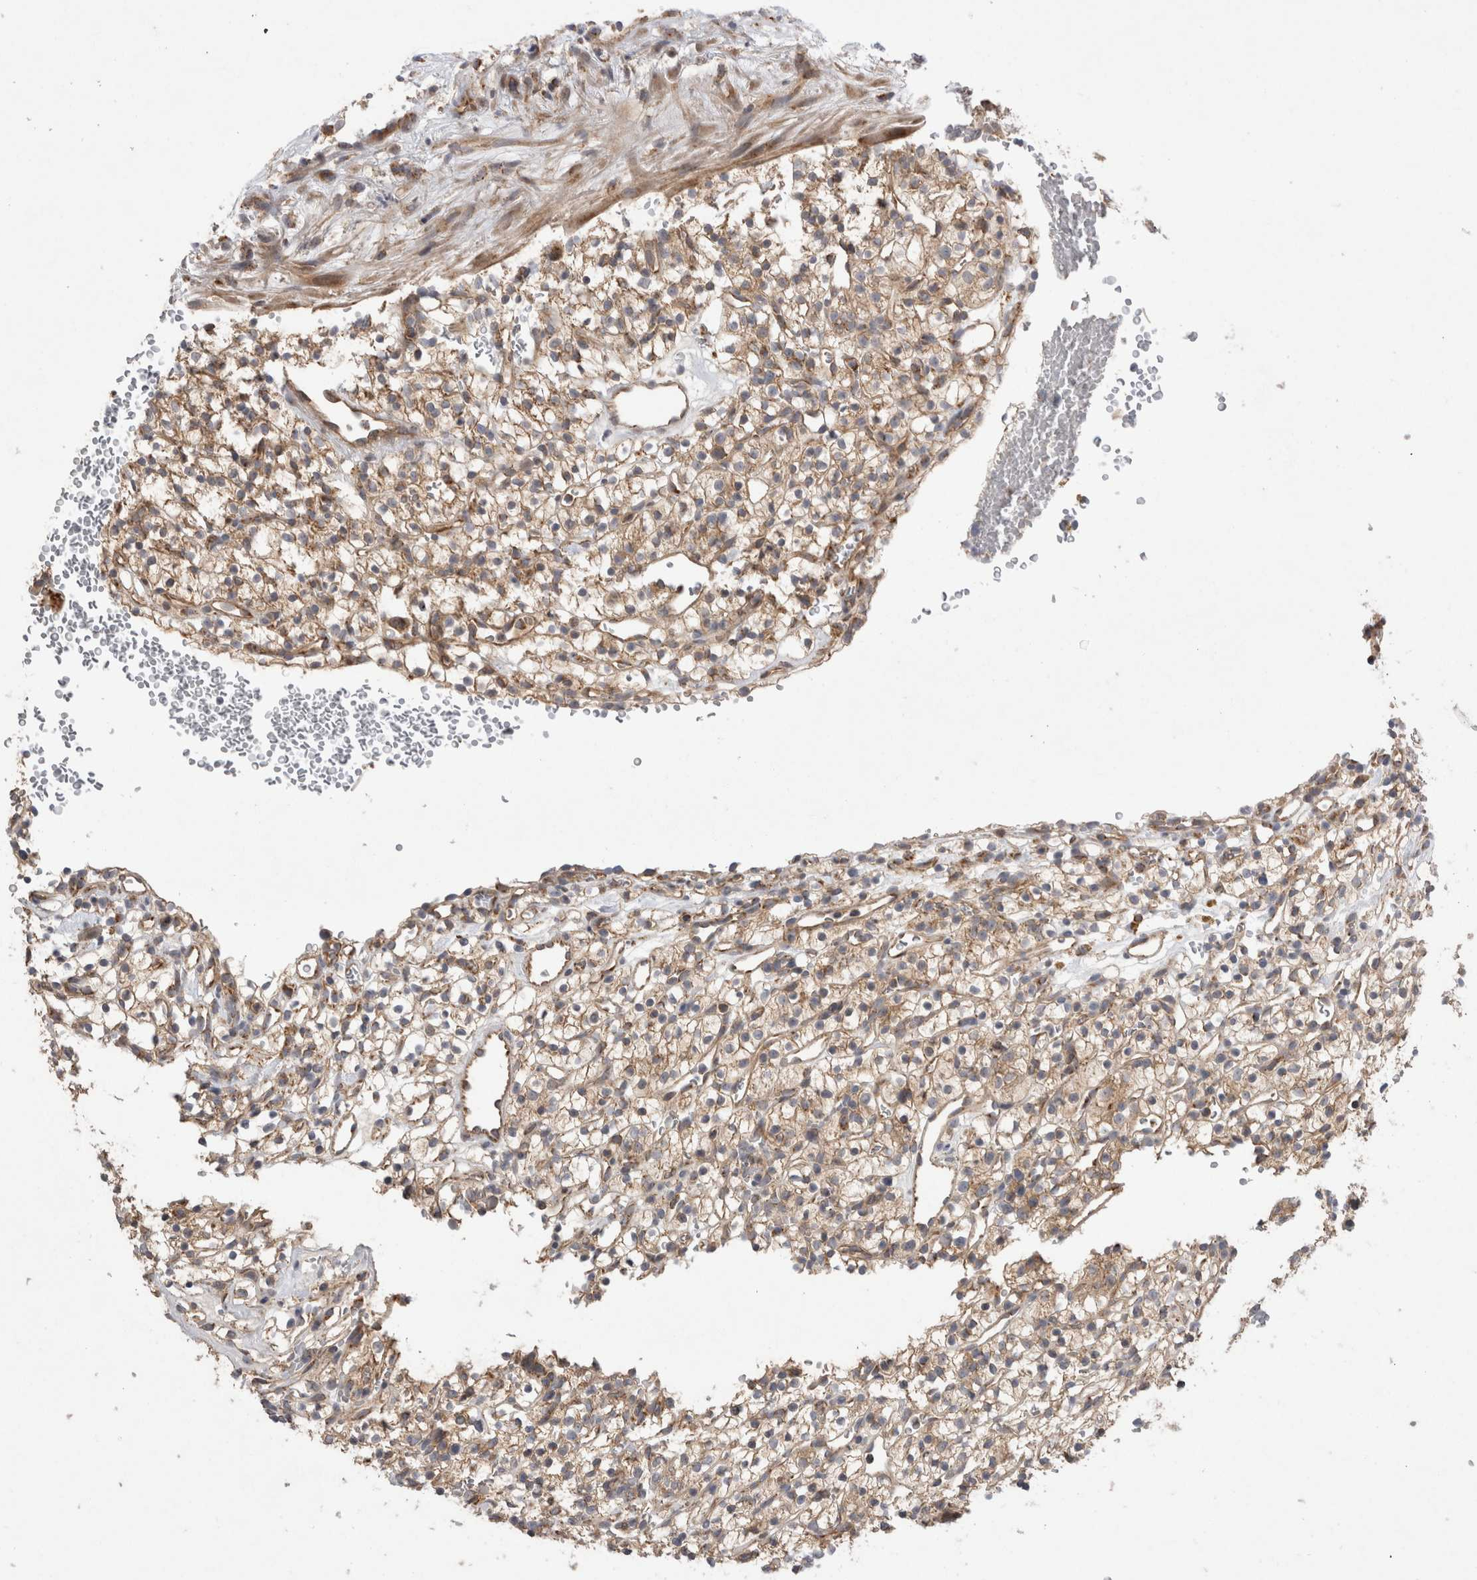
{"staining": {"intensity": "moderate", "quantity": ">75%", "location": "cytoplasmic/membranous"}, "tissue": "renal cancer", "cell_type": "Tumor cells", "image_type": "cancer", "snomed": [{"axis": "morphology", "description": "Adenocarcinoma, NOS"}, {"axis": "topography", "description": "Kidney"}], "caption": "A histopathology image showing moderate cytoplasmic/membranous staining in about >75% of tumor cells in adenocarcinoma (renal), as visualized by brown immunohistochemical staining.", "gene": "DARS2", "patient": {"sex": "female", "age": 57}}